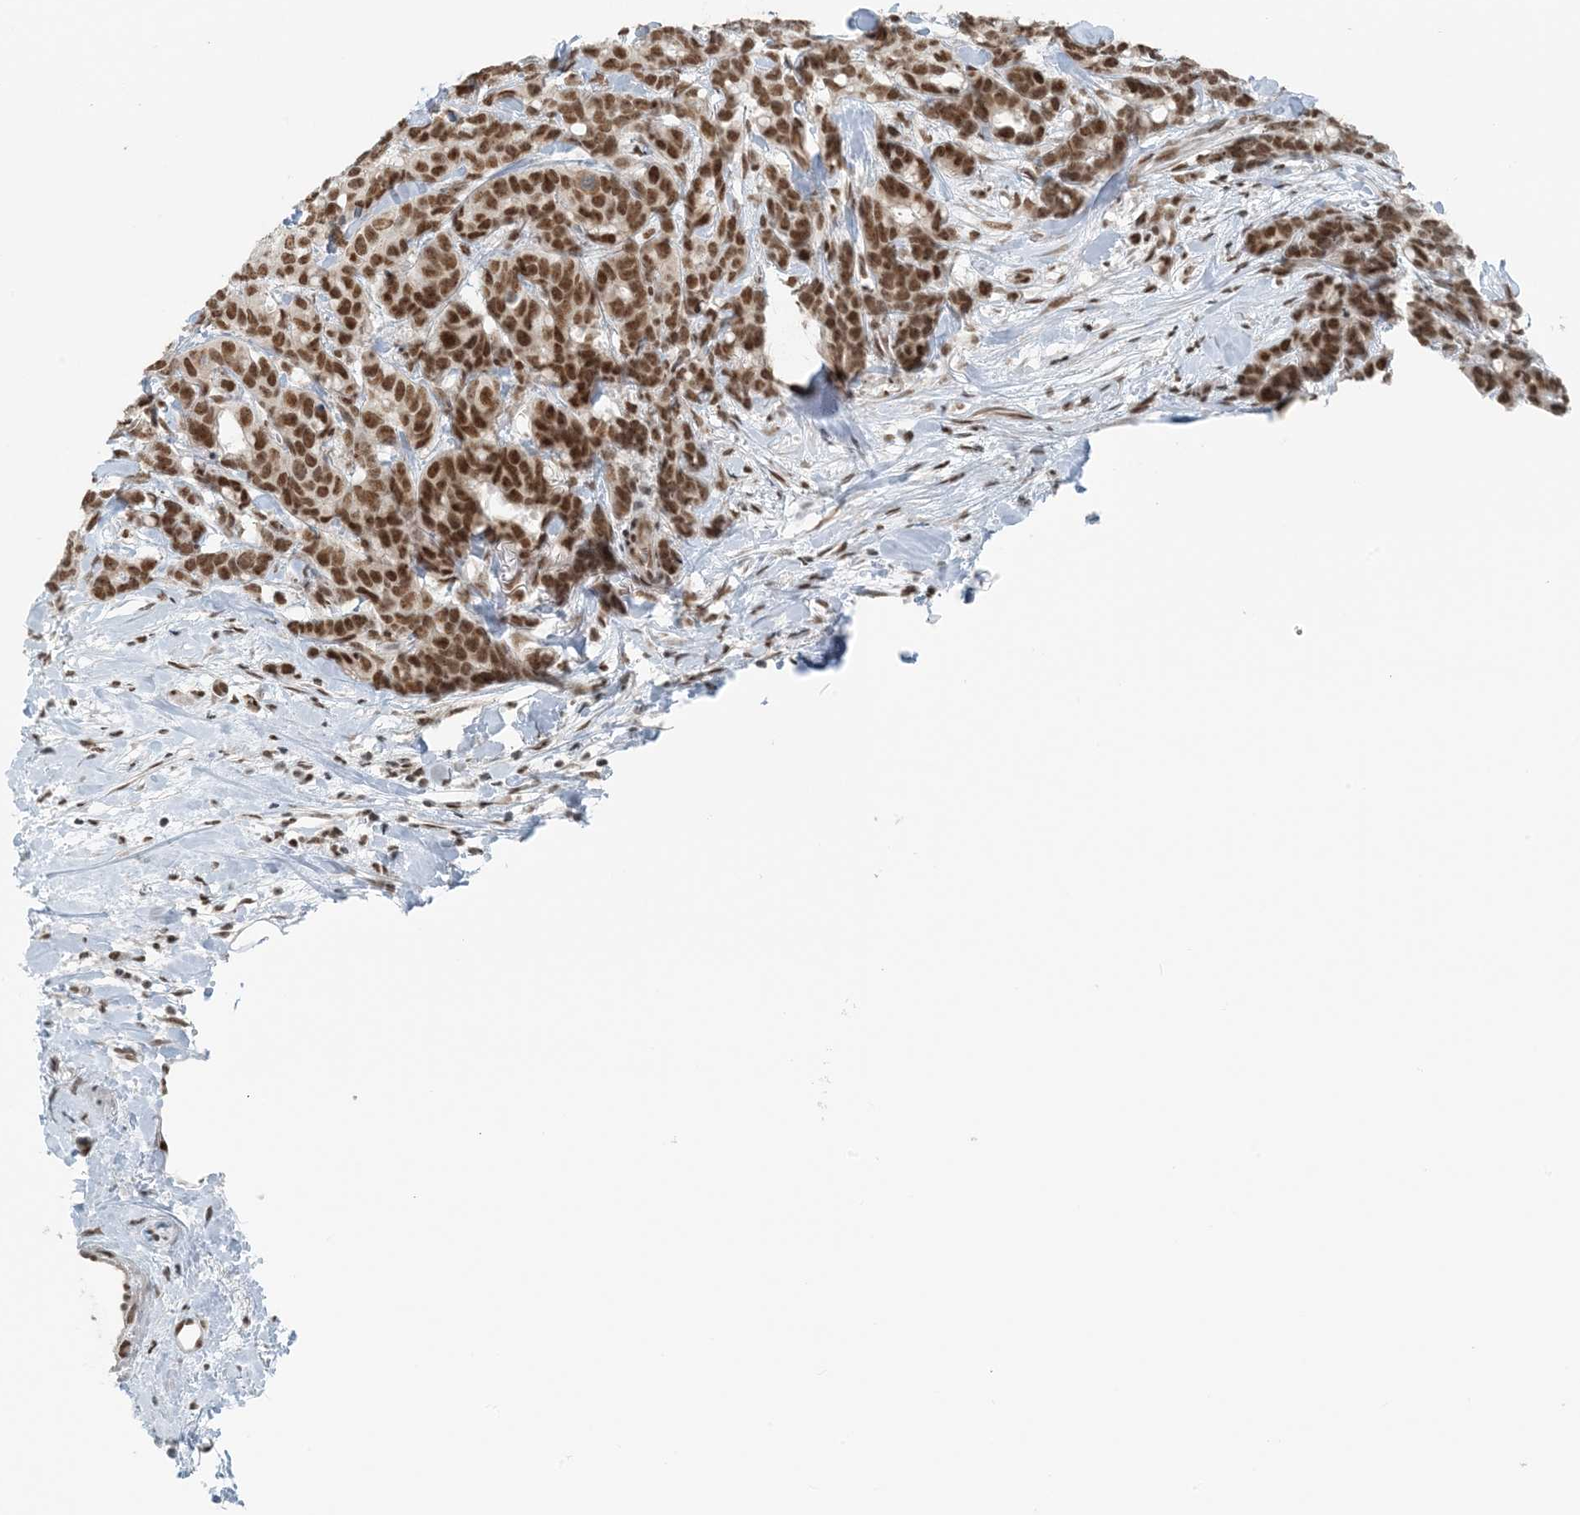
{"staining": {"intensity": "strong", "quantity": ">75%", "location": "nuclear"}, "tissue": "breast cancer", "cell_type": "Tumor cells", "image_type": "cancer", "snomed": [{"axis": "morphology", "description": "Duct carcinoma"}, {"axis": "topography", "description": "Breast"}], "caption": "The image displays staining of breast intraductal carcinoma, revealing strong nuclear protein expression (brown color) within tumor cells.", "gene": "ZNF500", "patient": {"sex": "female", "age": 87}}